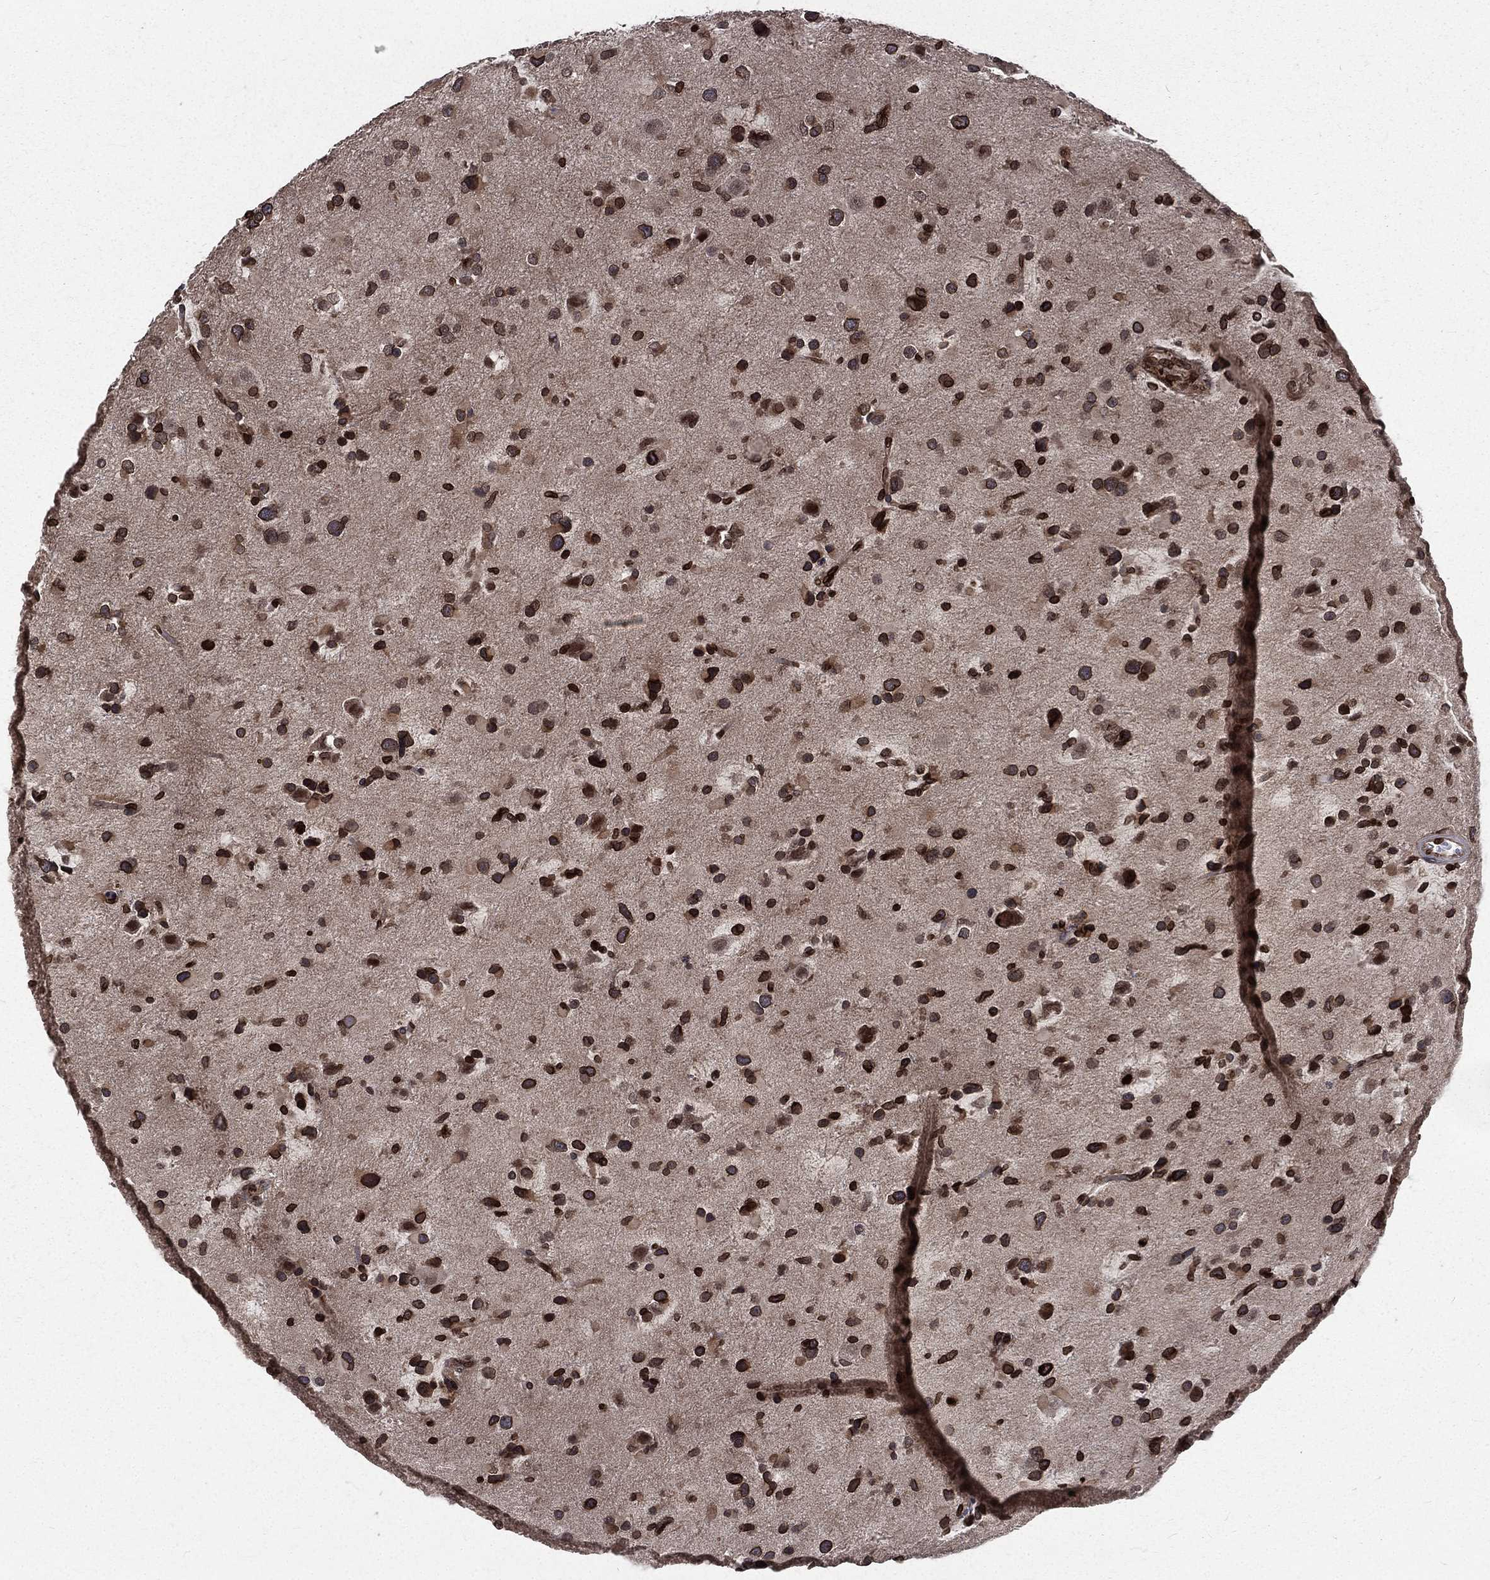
{"staining": {"intensity": "strong", "quantity": ">75%", "location": "cytoplasmic/membranous,nuclear"}, "tissue": "glioma", "cell_type": "Tumor cells", "image_type": "cancer", "snomed": [{"axis": "morphology", "description": "Glioma, malignant, Low grade"}, {"axis": "topography", "description": "Brain"}], "caption": "This histopathology image exhibits malignant low-grade glioma stained with IHC to label a protein in brown. The cytoplasmic/membranous and nuclear of tumor cells show strong positivity for the protein. Nuclei are counter-stained blue.", "gene": "LBR", "patient": {"sex": "female", "age": 32}}